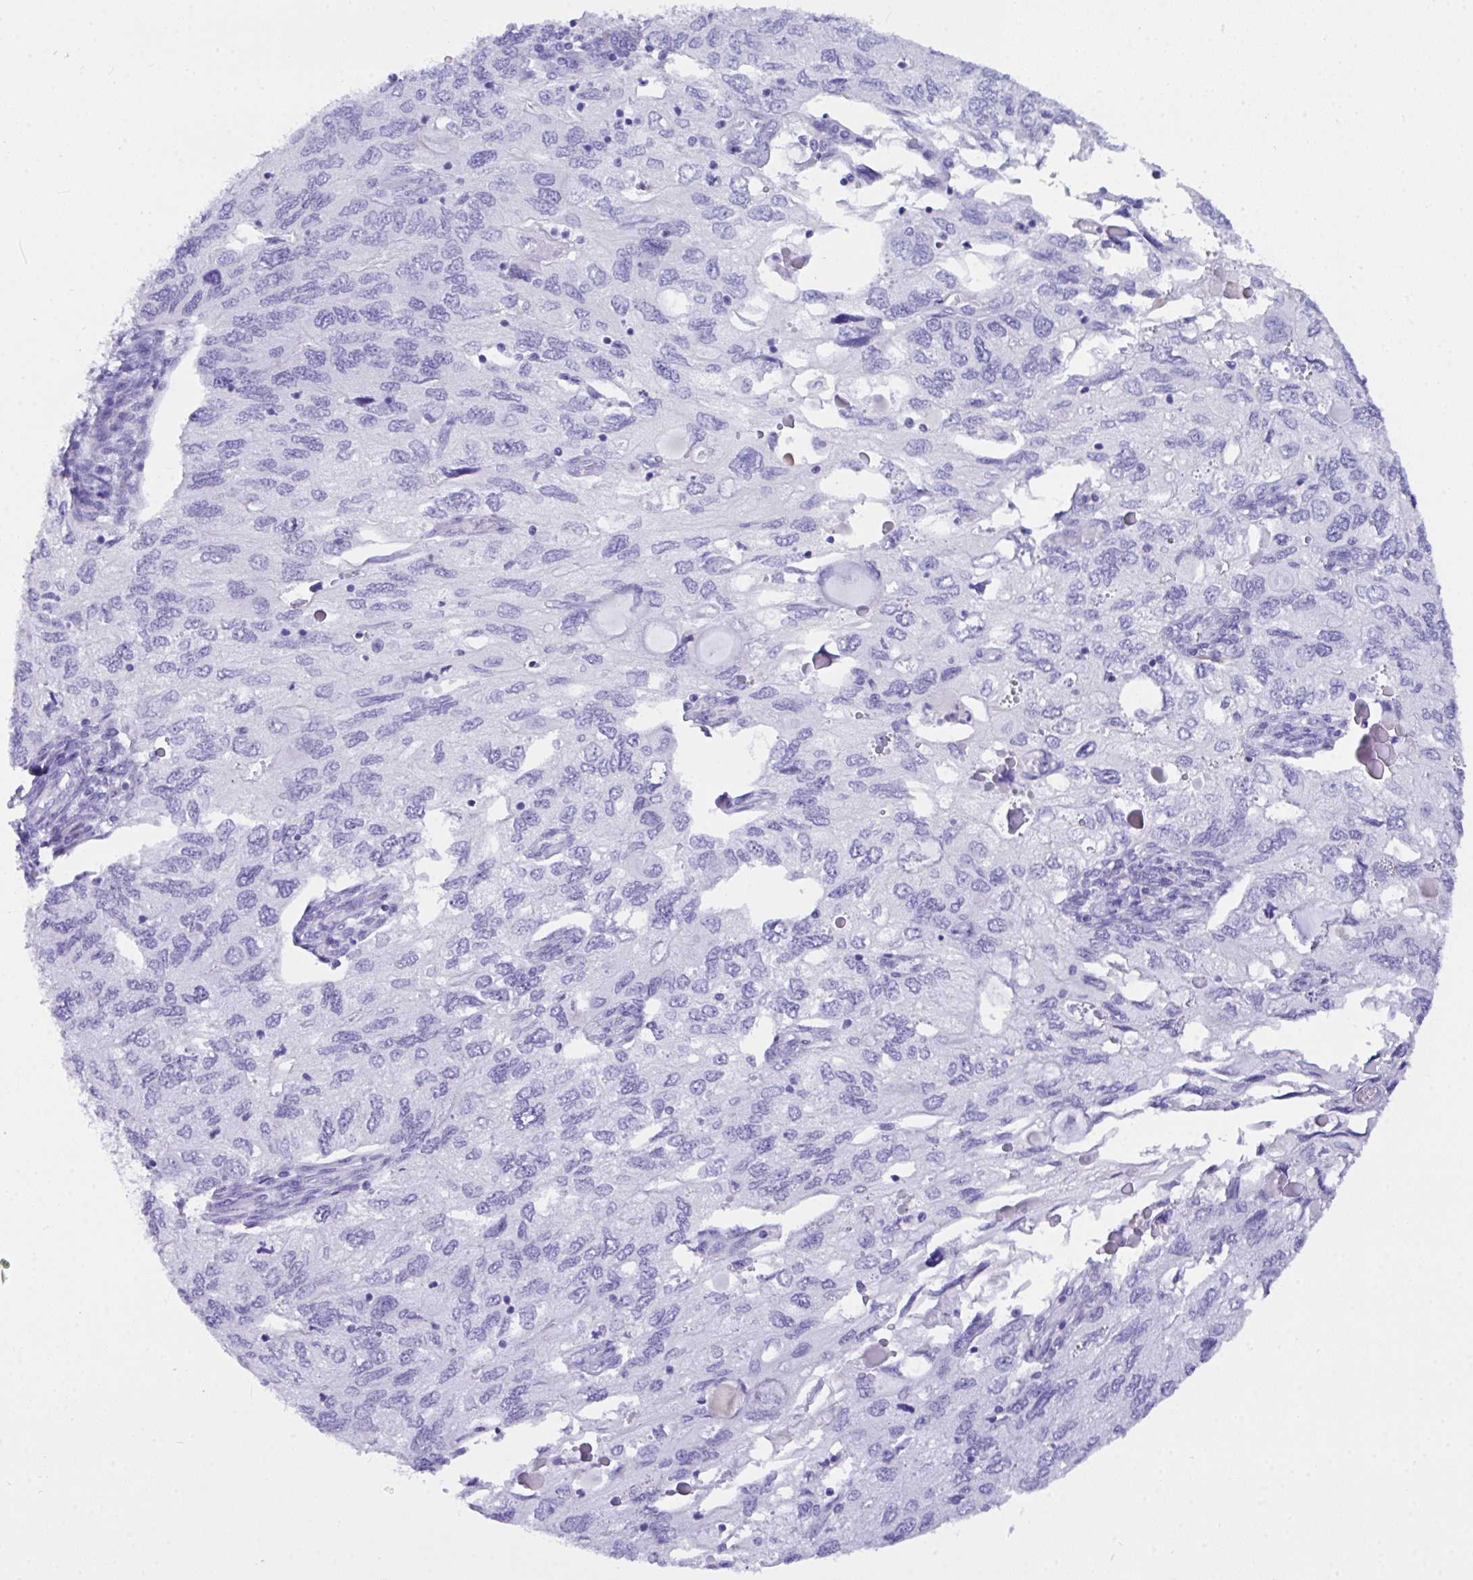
{"staining": {"intensity": "negative", "quantity": "none", "location": "none"}, "tissue": "endometrial cancer", "cell_type": "Tumor cells", "image_type": "cancer", "snomed": [{"axis": "morphology", "description": "Carcinoma, NOS"}, {"axis": "topography", "description": "Uterus"}], "caption": "Immunohistochemistry image of carcinoma (endometrial) stained for a protein (brown), which shows no staining in tumor cells.", "gene": "BEST4", "patient": {"sex": "female", "age": 76}}